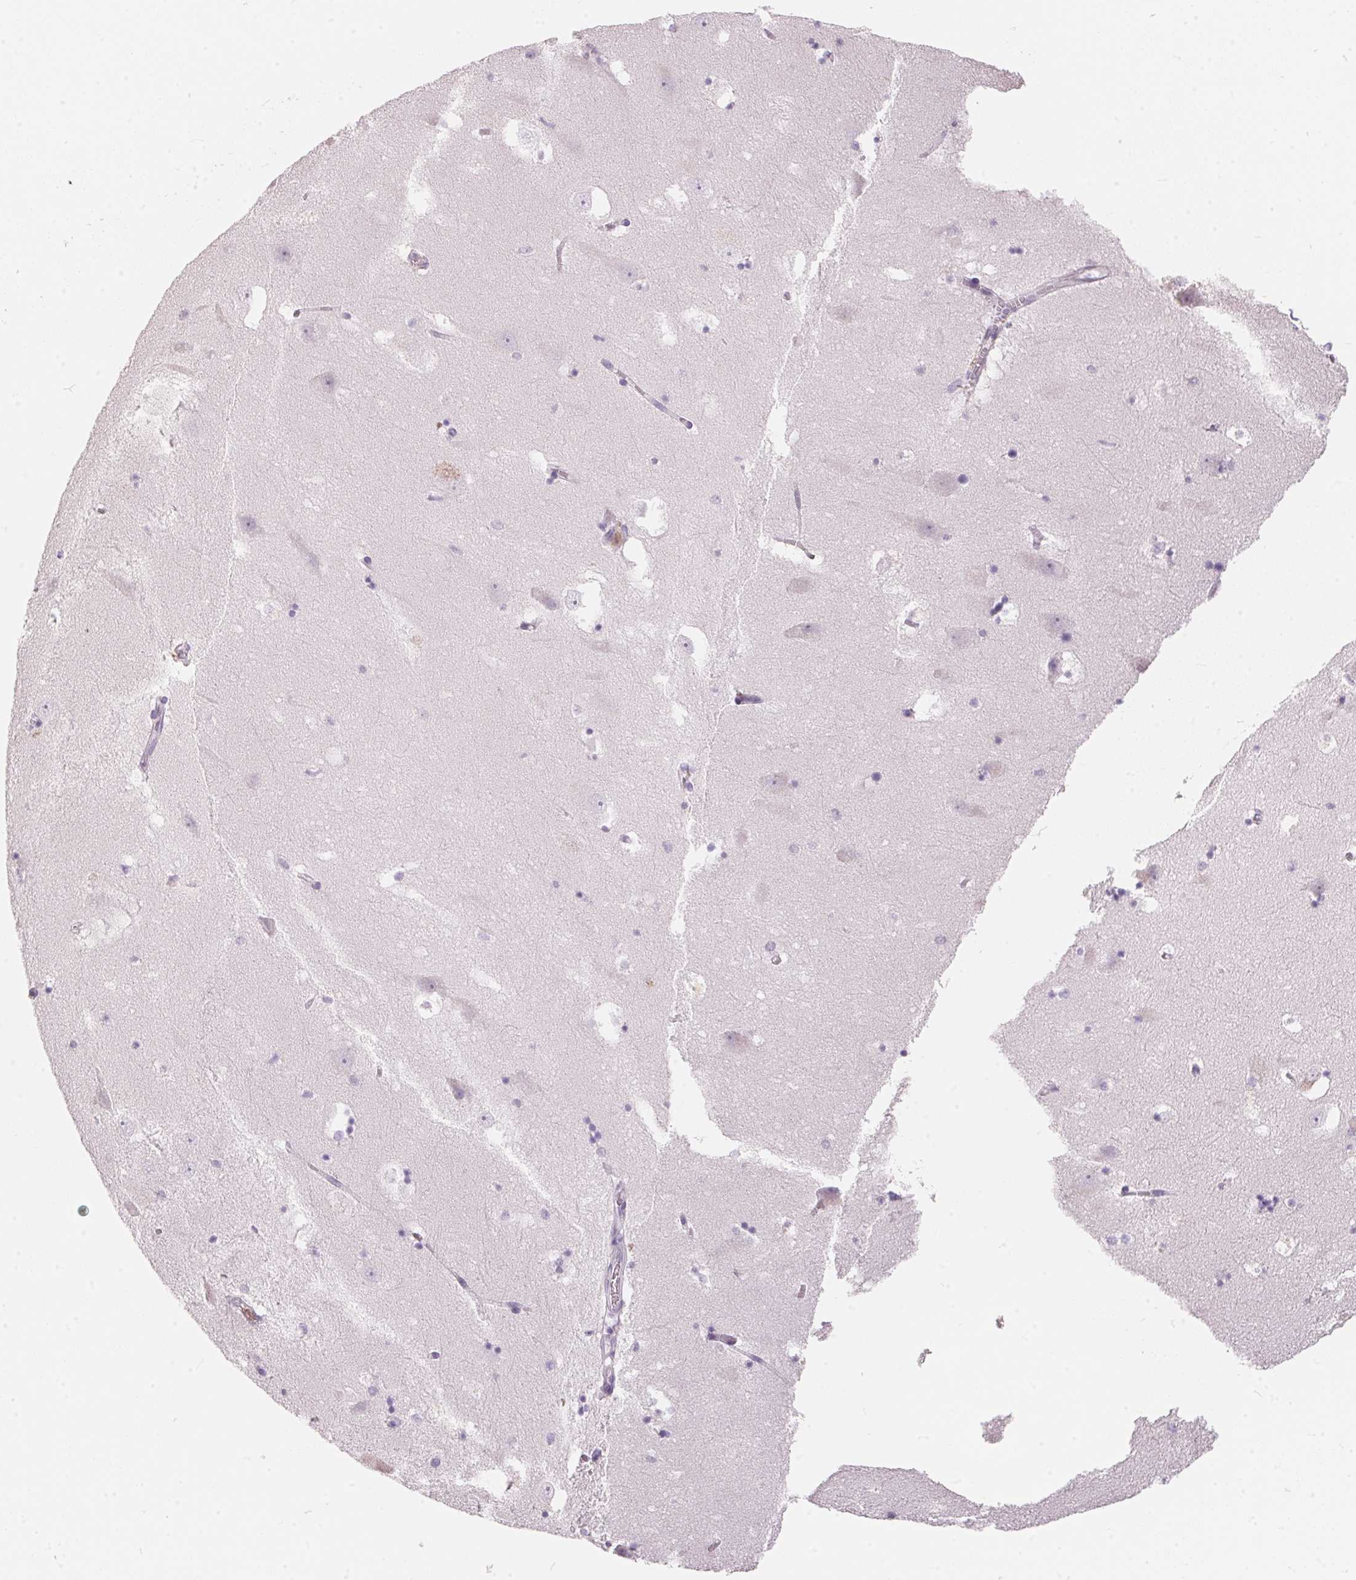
{"staining": {"intensity": "negative", "quantity": "none", "location": "none"}, "tissue": "hippocampus", "cell_type": "Glial cells", "image_type": "normal", "snomed": [{"axis": "morphology", "description": "Normal tissue, NOS"}, {"axis": "topography", "description": "Hippocampus"}], "caption": "An IHC image of benign hippocampus is shown. There is no staining in glial cells of hippocampus.", "gene": "SERPINB1", "patient": {"sex": "male", "age": 58}}